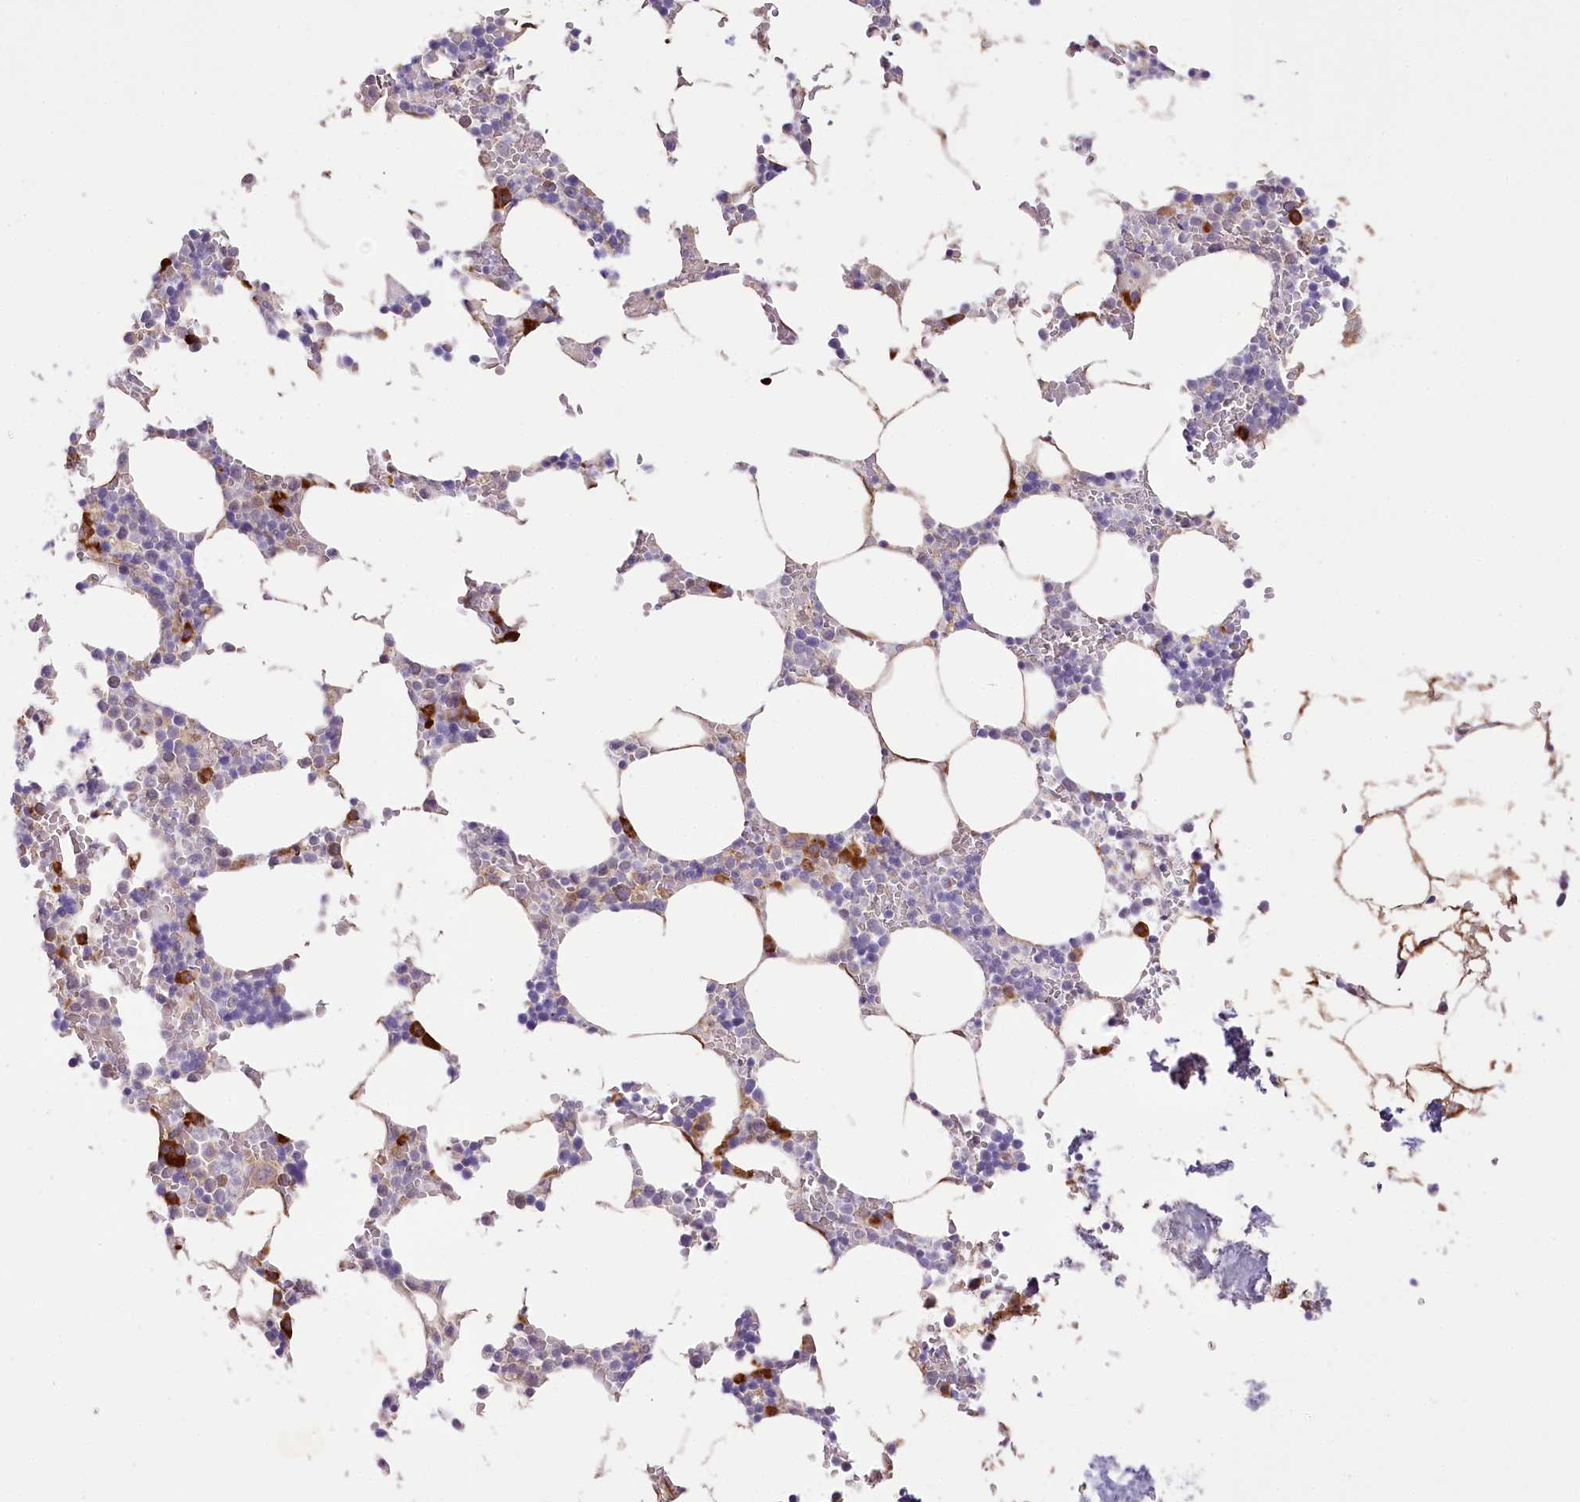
{"staining": {"intensity": "strong", "quantity": "<25%", "location": "cytoplasmic/membranous"}, "tissue": "bone marrow", "cell_type": "Hematopoietic cells", "image_type": "normal", "snomed": [{"axis": "morphology", "description": "Normal tissue, NOS"}, {"axis": "topography", "description": "Bone marrow"}], "caption": "An IHC photomicrograph of benign tissue is shown. Protein staining in brown highlights strong cytoplasmic/membranous positivity in bone marrow within hematopoietic cells.", "gene": "NCKAP5", "patient": {"sex": "male", "age": 70}}